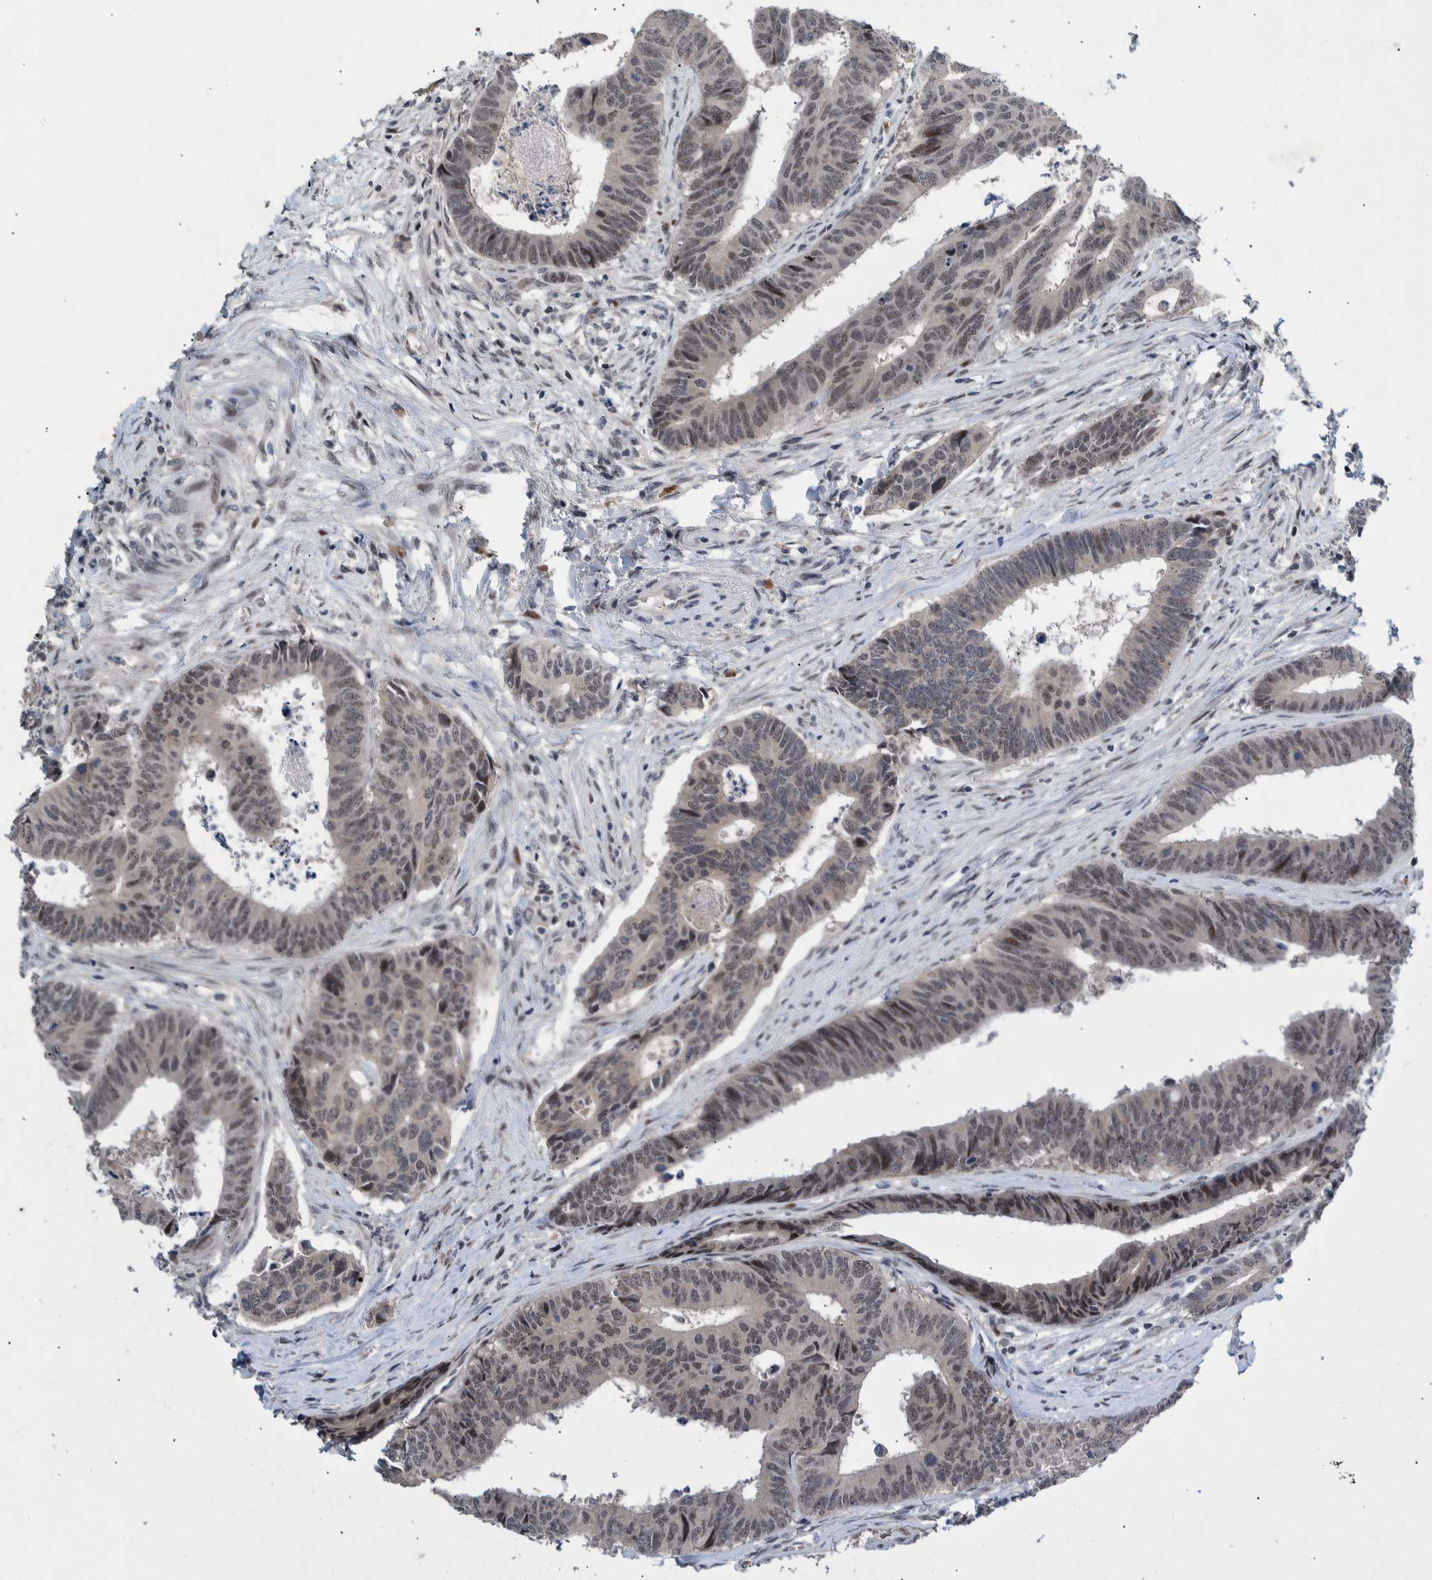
{"staining": {"intensity": "weak", "quantity": ">75%", "location": "nuclear"}, "tissue": "colorectal cancer", "cell_type": "Tumor cells", "image_type": "cancer", "snomed": [{"axis": "morphology", "description": "Adenocarcinoma, NOS"}, {"axis": "topography", "description": "Rectum"}], "caption": "Colorectal cancer tissue exhibits weak nuclear positivity in approximately >75% of tumor cells (IHC, brightfield microscopy, high magnification).", "gene": "ESRP1", "patient": {"sex": "male", "age": 84}}